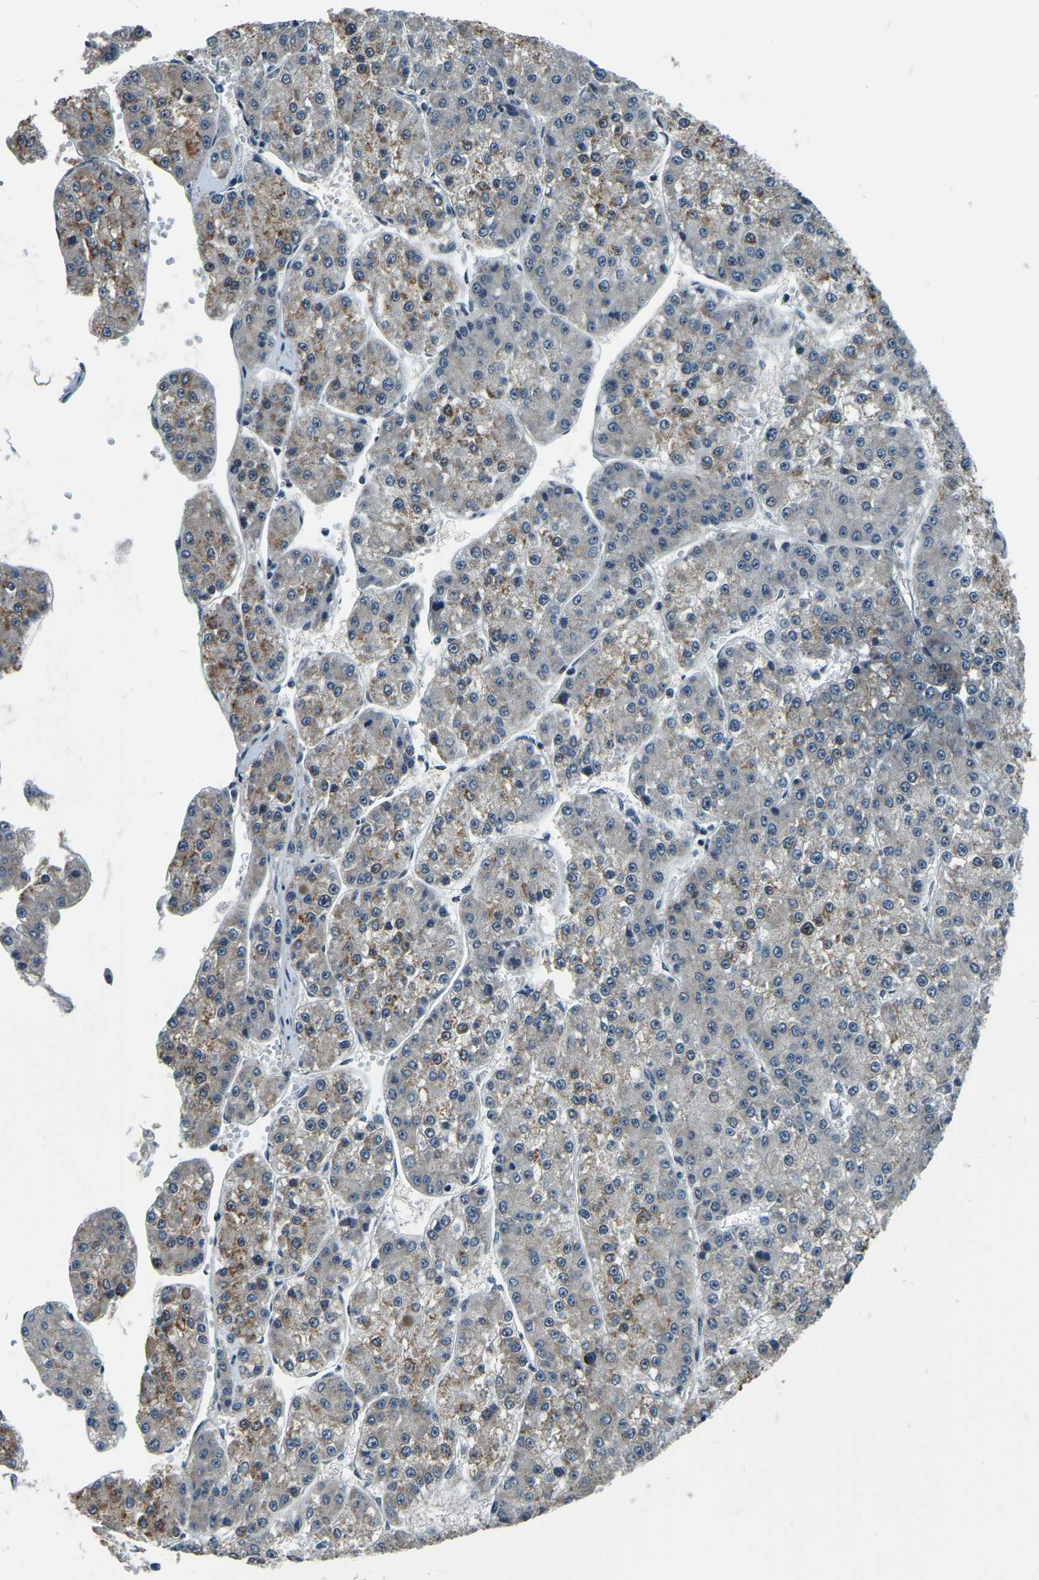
{"staining": {"intensity": "moderate", "quantity": "<25%", "location": "cytoplasmic/membranous"}, "tissue": "liver cancer", "cell_type": "Tumor cells", "image_type": "cancer", "snomed": [{"axis": "morphology", "description": "Carcinoma, Hepatocellular, NOS"}, {"axis": "topography", "description": "Liver"}], "caption": "Immunohistochemical staining of human liver cancer exhibits low levels of moderate cytoplasmic/membranous positivity in about <25% of tumor cells.", "gene": "ING2", "patient": {"sex": "female", "age": 73}}